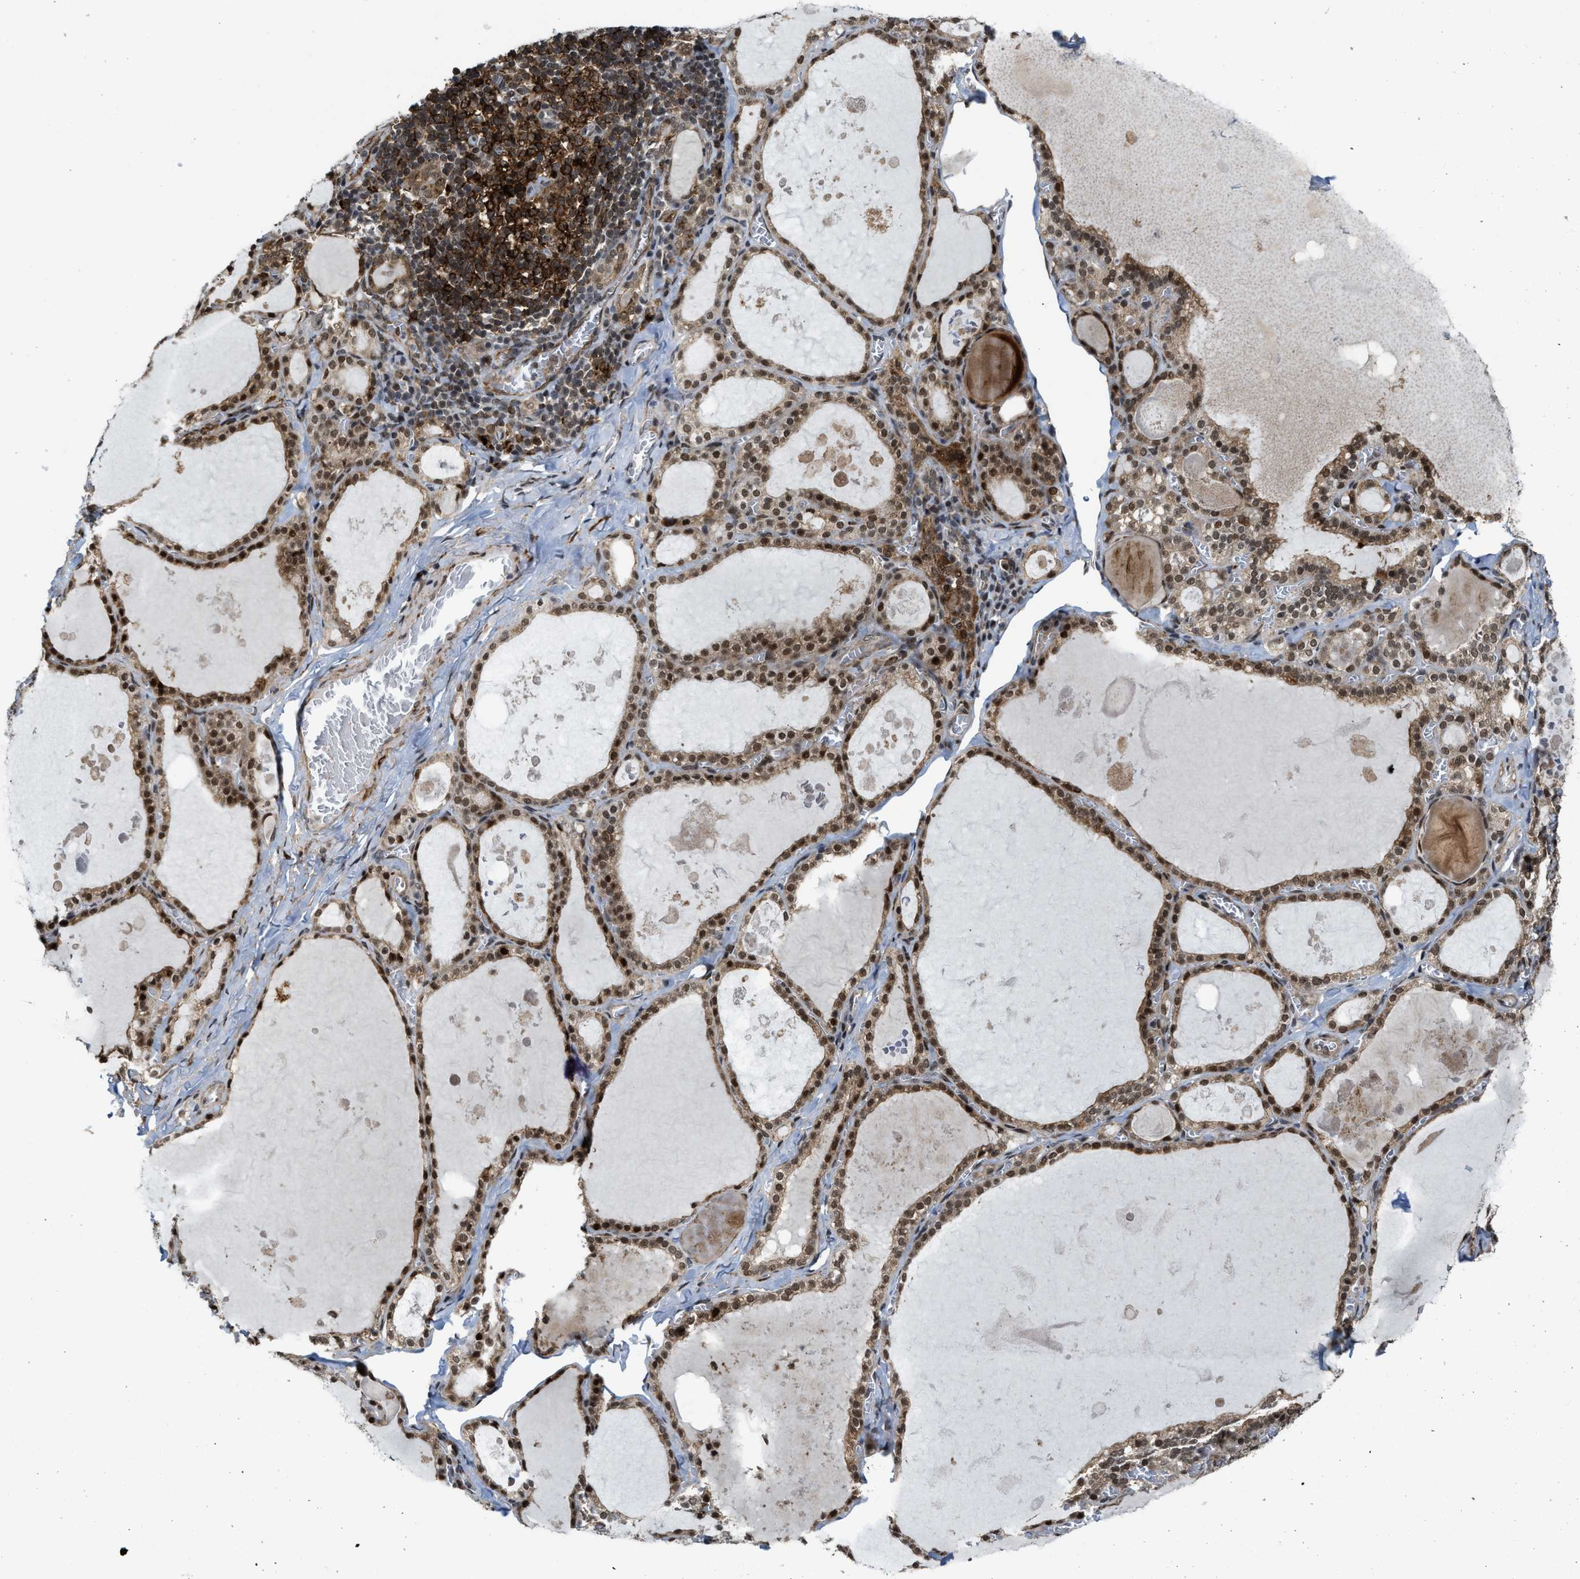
{"staining": {"intensity": "strong", "quantity": ">75%", "location": "cytoplasmic/membranous,nuclear"}, "tissue": "thyroid gland", "cell_type": "Glandular cells", "image_type": "normal", "snomed": [{"axis": "morphology", "description": "Normal tissue, NOS"}, {"axis": "topography", "description": "Thyroid gland"}], "caption": "Glandular cells exhibit high levels of strong cytoplasmic/membranous,nuclear positivity in about >75% of cells in unremarkable thyroid gland. (DAB (3,3'-diaminobenzidine) IHC, brown staining for protein, blue staining for nuclei).", "gene": "ZNF250", "patient": {"sex": "male", "age": 56}}